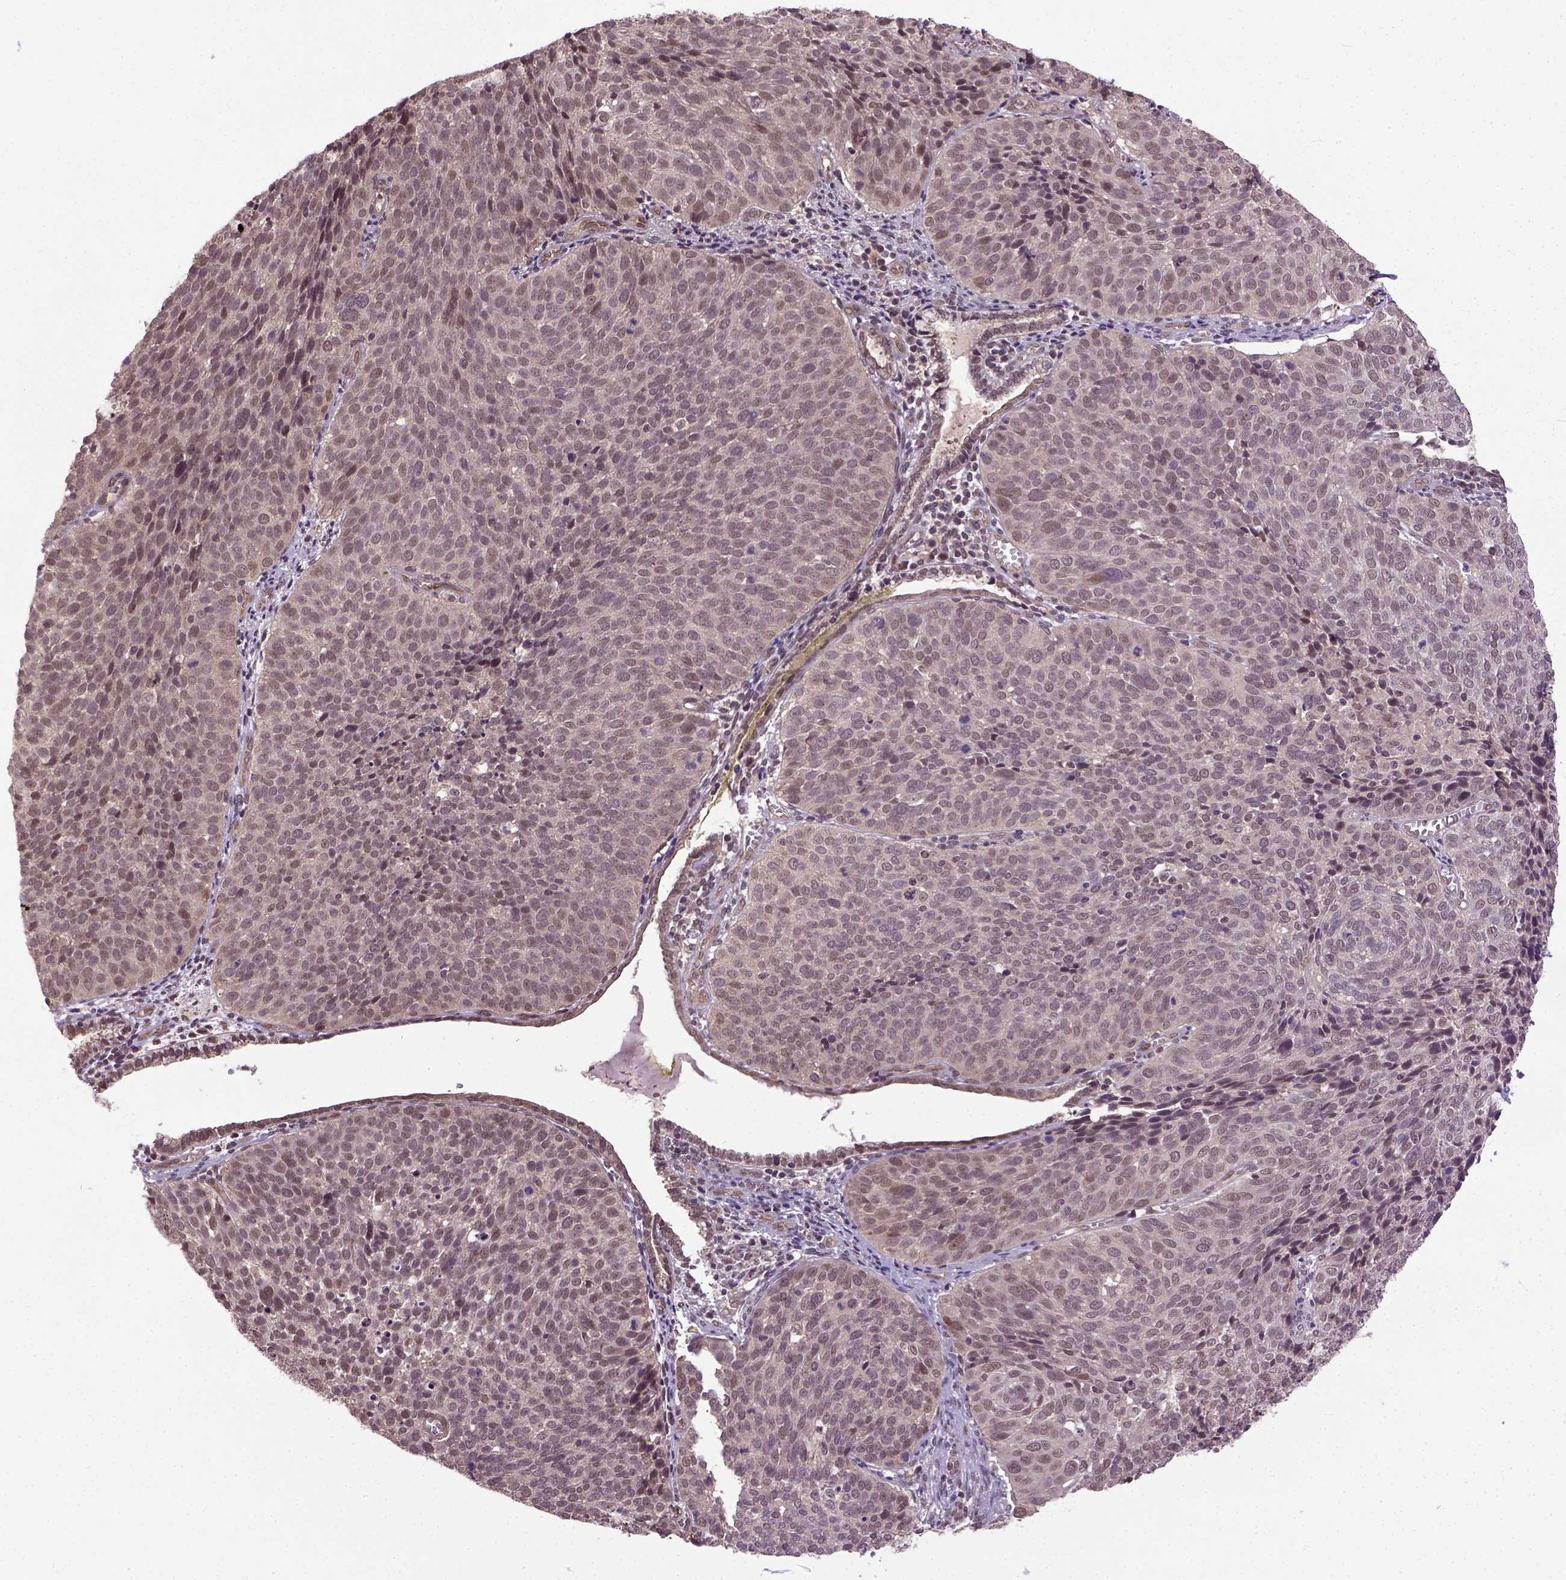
{"staining": {"intensity": "moderate", "quantity": "25%-75%", "location": "nuclear"}, "tissue": "cervical cancer", "cell_type": "Tumor cells", "image_type": "cancer", "snomed": [{"axis": "morphology", "description": "Squamous cell carcinoma, NOS"}, {"axis": "topography", "description": "Cervix"}], "caption": "Moderate nuclear expression for a protein is seen in approximately 25%-75% of tumor cells of cervical cancer using immunohistochemistry.", "gene": "UBA3", "patient": {"sex": "female", "age": 39}}